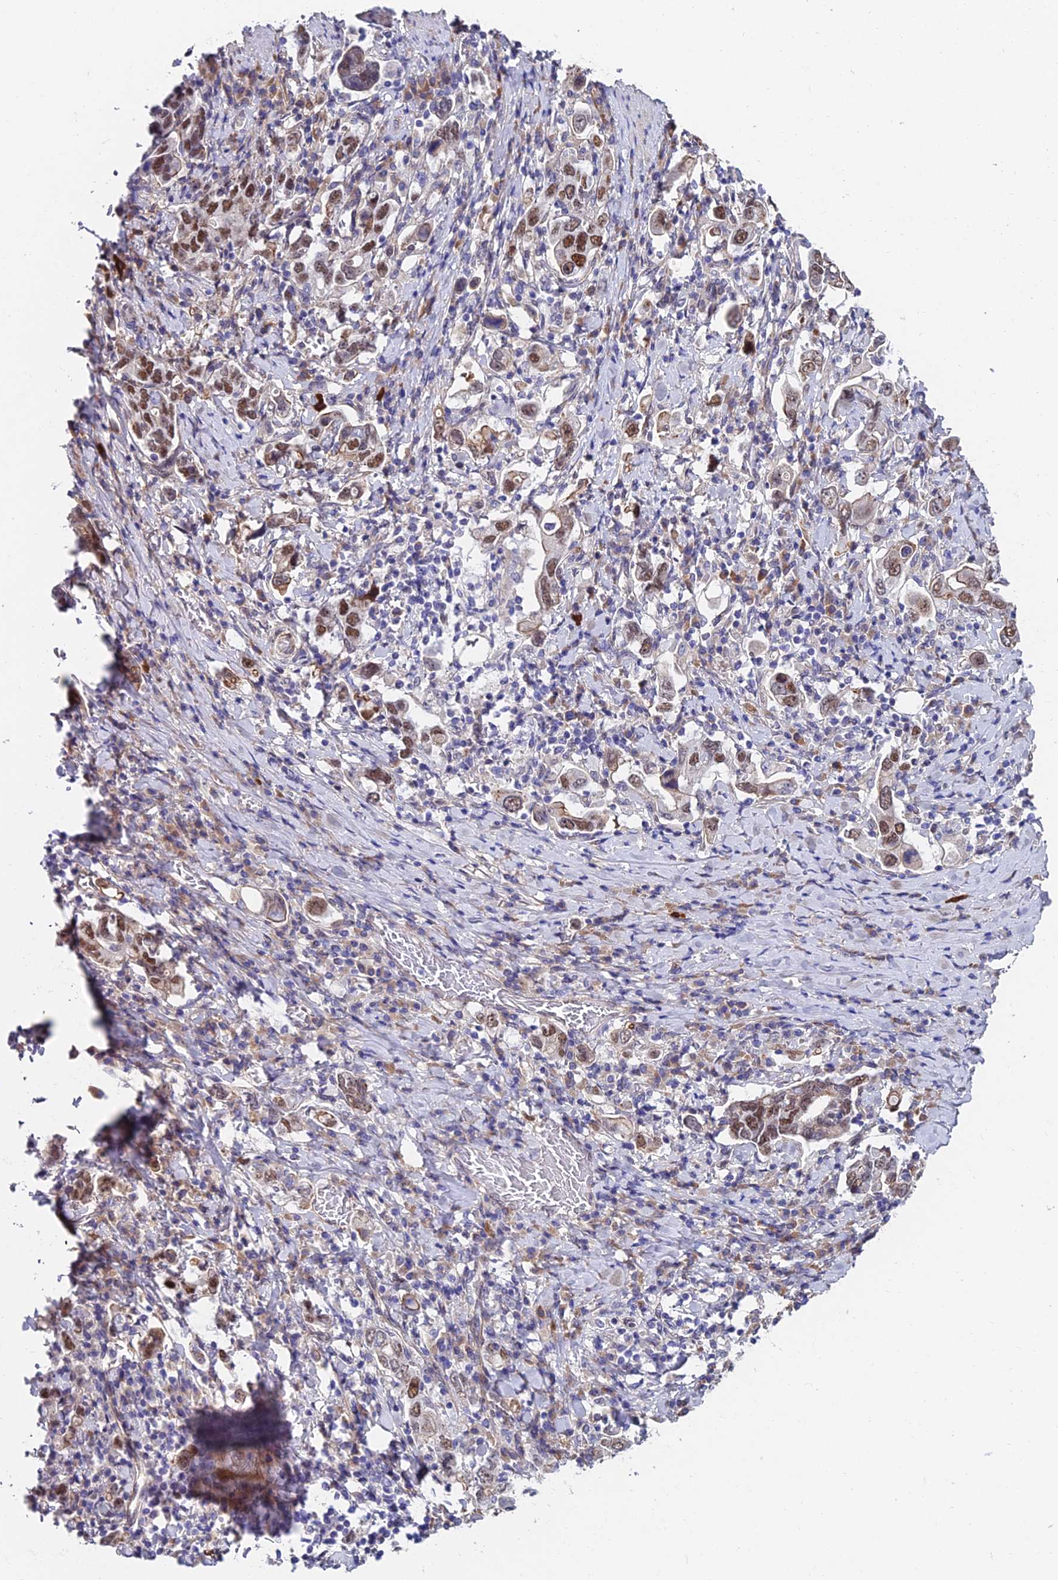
{"staining": {"intensity": "moderate", "quantity": "25%-75%", "location": "nuclear"}, "tissue": "stomach cancer", "cell_type": "Tumor cells", "image_type": "cancer", "snomed": [{"axis": "morphology", "description": "Adenocarcinoma, NOS"}, {"axis": "topography", "description": "Stomach, upper"}, {"axis": "topography", "description": "Stomach"}], "caption": "IHC (DAB) staining of stomach cancer (adenocarcinoma) exhibits moderate nuclear protein expression in approximately 25%-75% of tumor cells.", "gene": "TRIM24", "patient": {"sex": "male", "age": 62}}